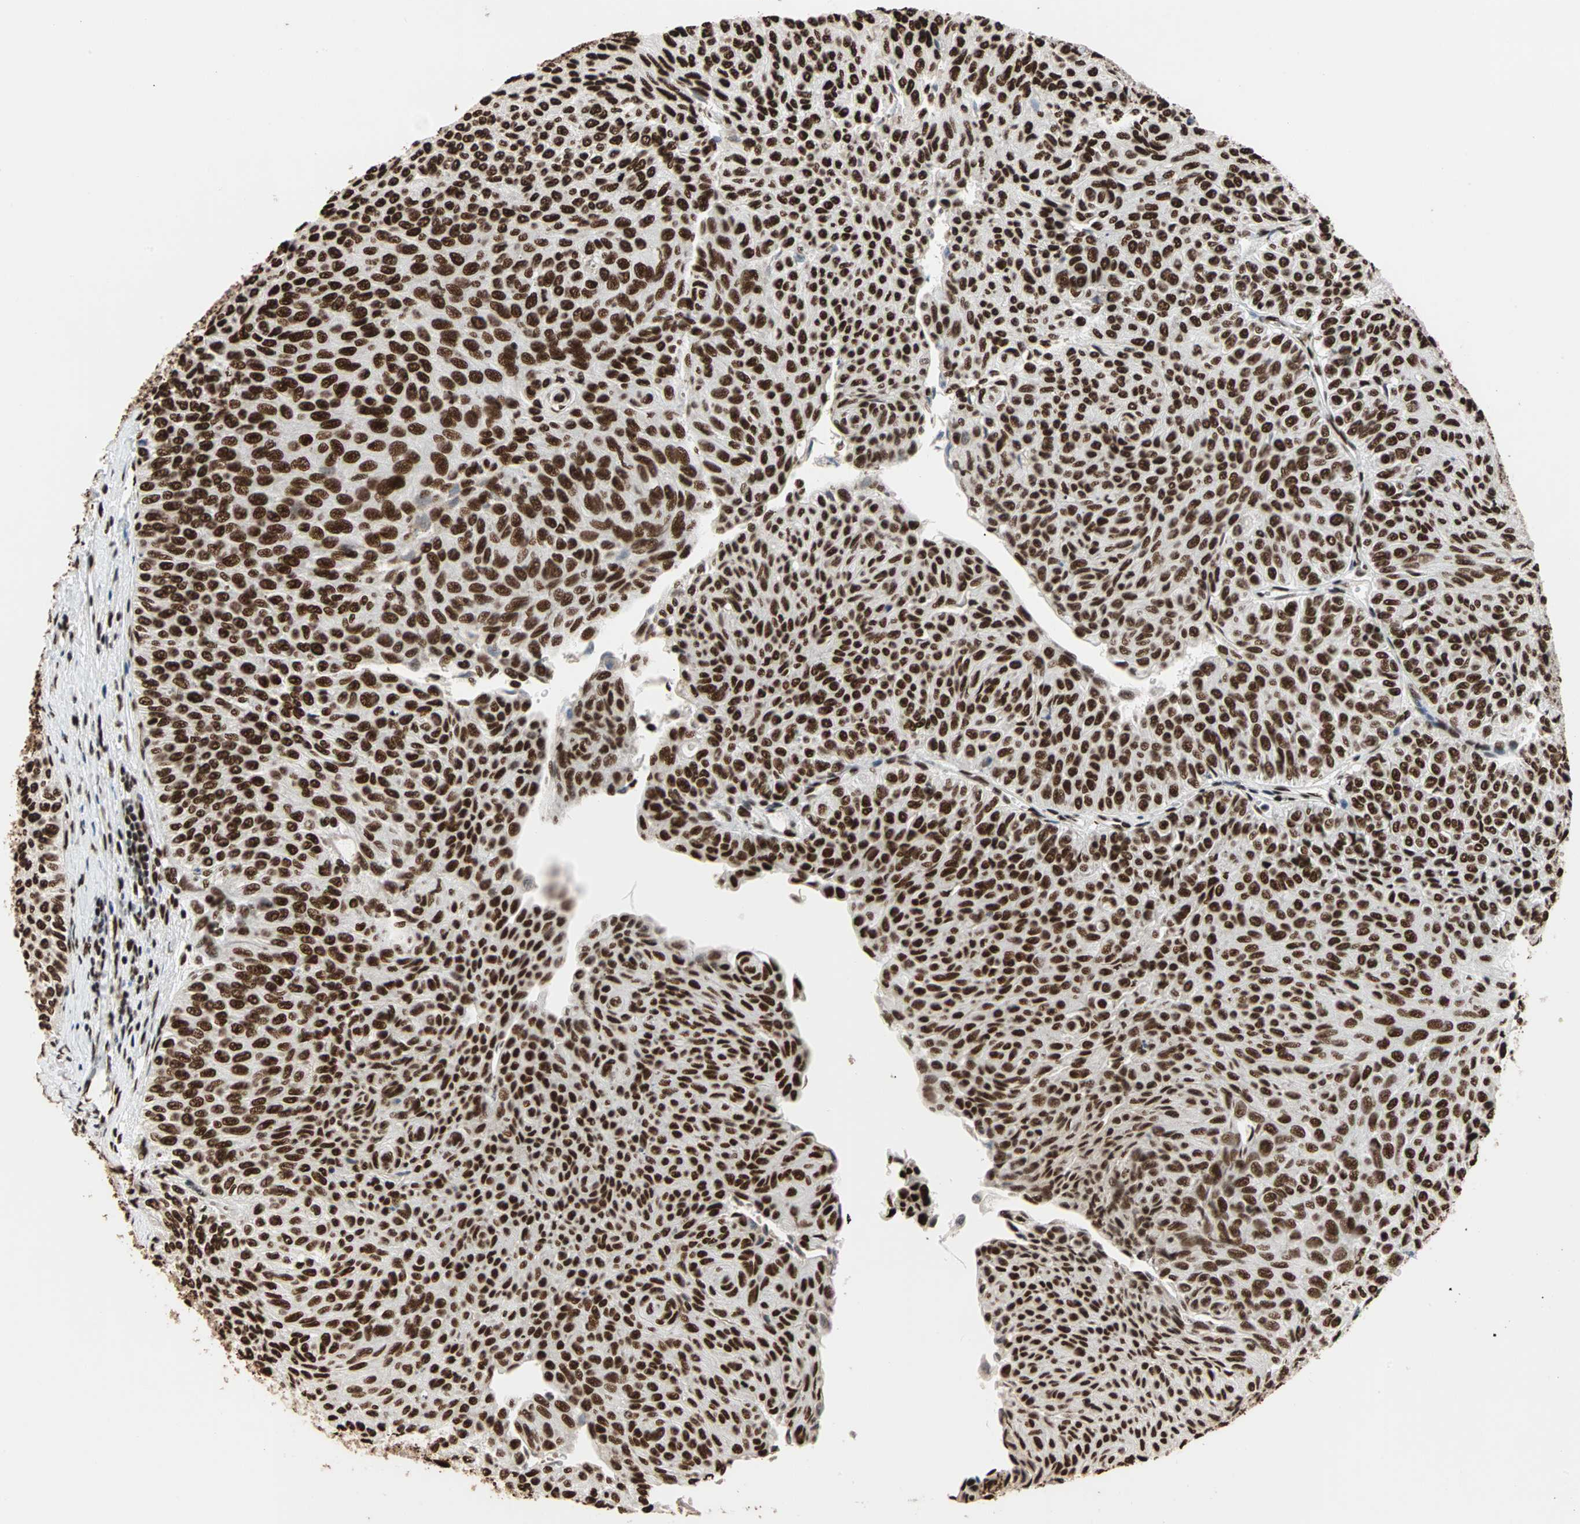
{"staining": {"intensity": "strong", "quantity": ">75%", "location": "nuclear"}, "tissue": "urothelial cancer", "cell_type": "Tumor cells", "image_type": "cancer", "snomed": [{"axis": "morphology", "description": "Urothelial carcinoma, Low grade"}, {"axis": "topography", "description": "Urinary bladder"}], "caption": "Urothelial cancer was stained to show a protein in brown. There is high levels of strong nuclear expression in about >75% of tumor cells.", "gene": "ILF2", "patient": {"sex": "male", "age": 78}}